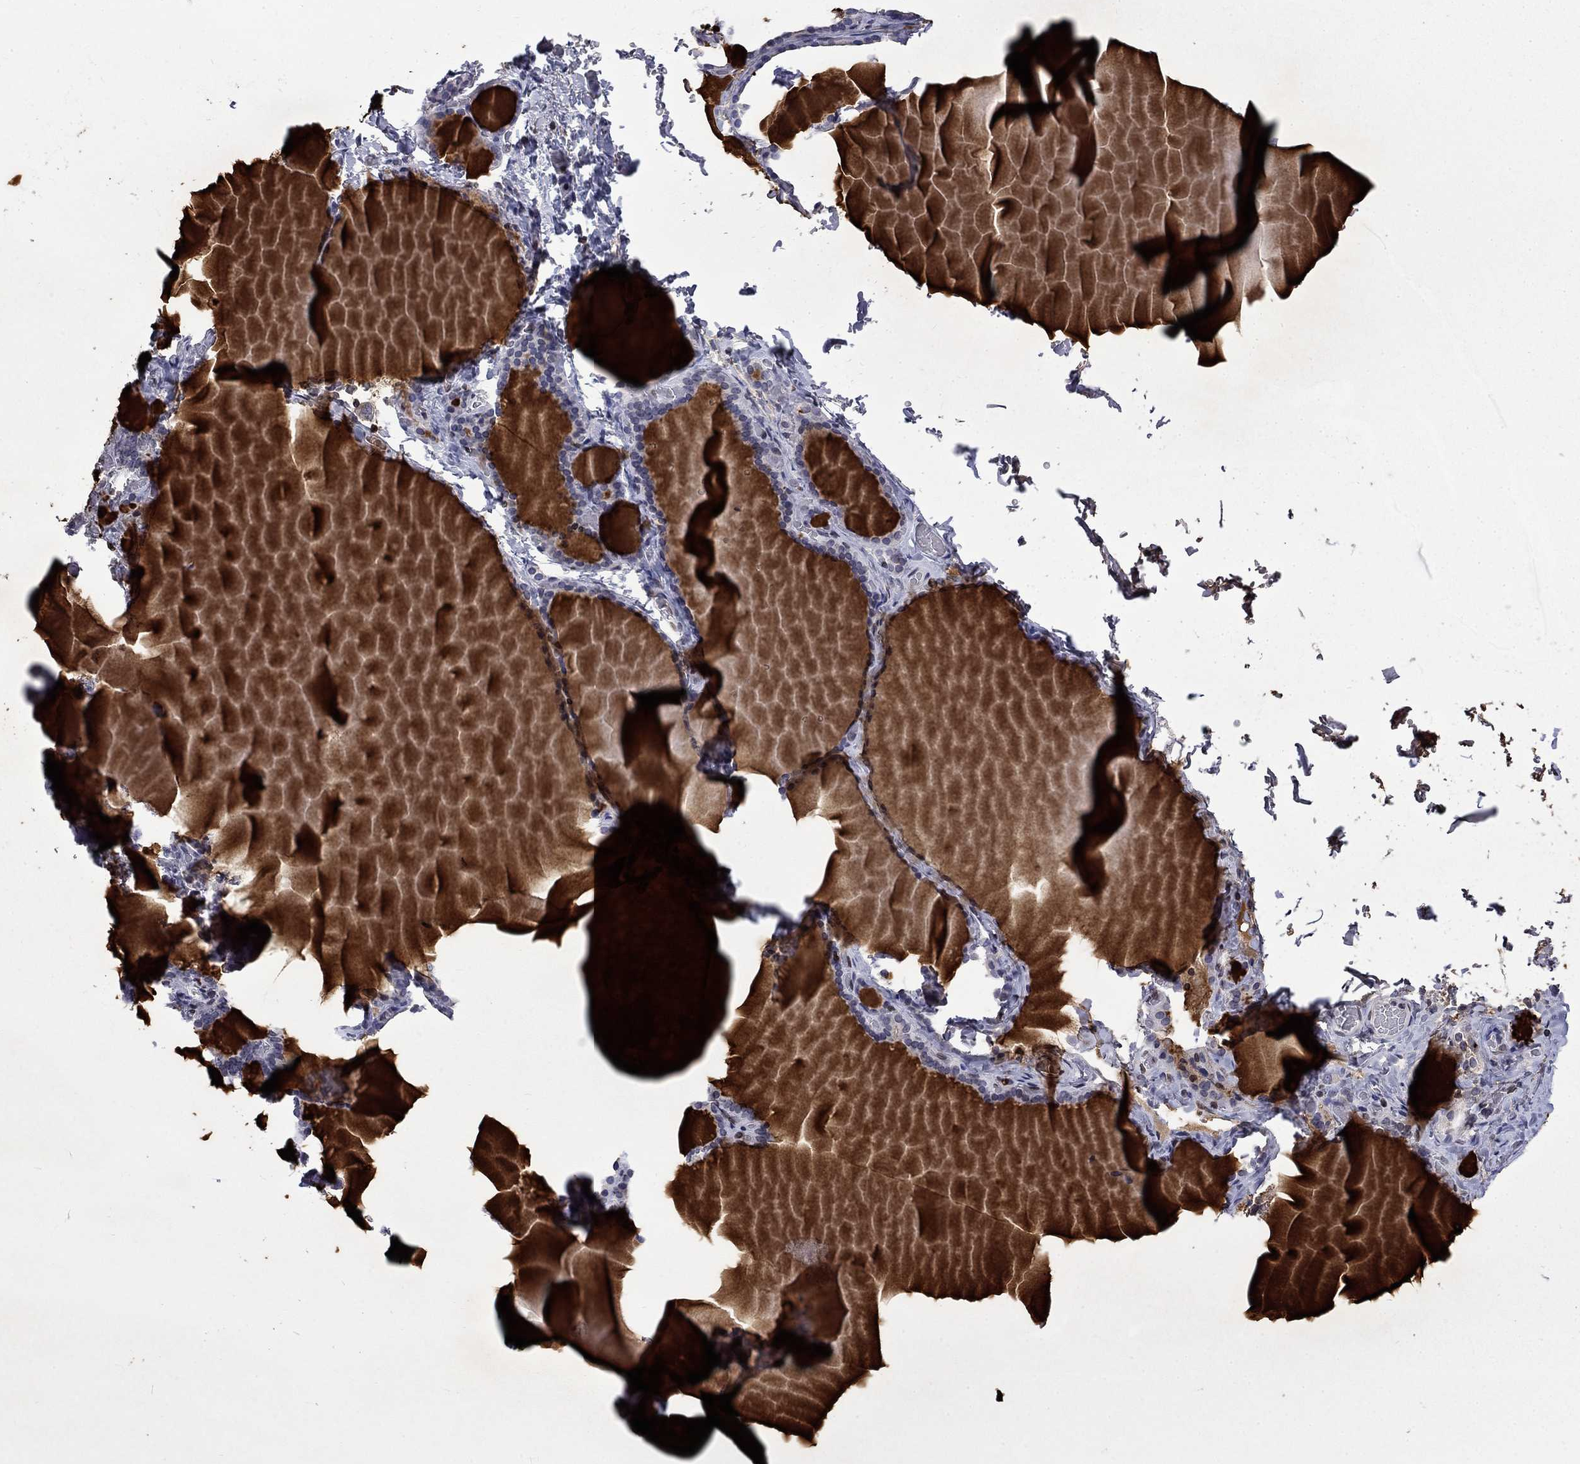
{"staining": {"intensity": "negative", "quantity": "none", "location": "none"}, "tissue": "thyroid gland", "cell_type": "Glandular cells", "image_type": "normal", "snomed": [{"axis": "morphology", "description": "Normal tissue, NOS"}, {"axis": "morphology", "description": "Hyperplasia, NOS"}, {"axis": "topography", "description": "Thyroid gland"}], "caption": "Glandular cells show no significant protein expression in benign thyroid gland. (DAB immunohistochemistry with hematoxylin counter stain).", "gene": "SLA", "patient": {"sex": "female", "age": 27}}